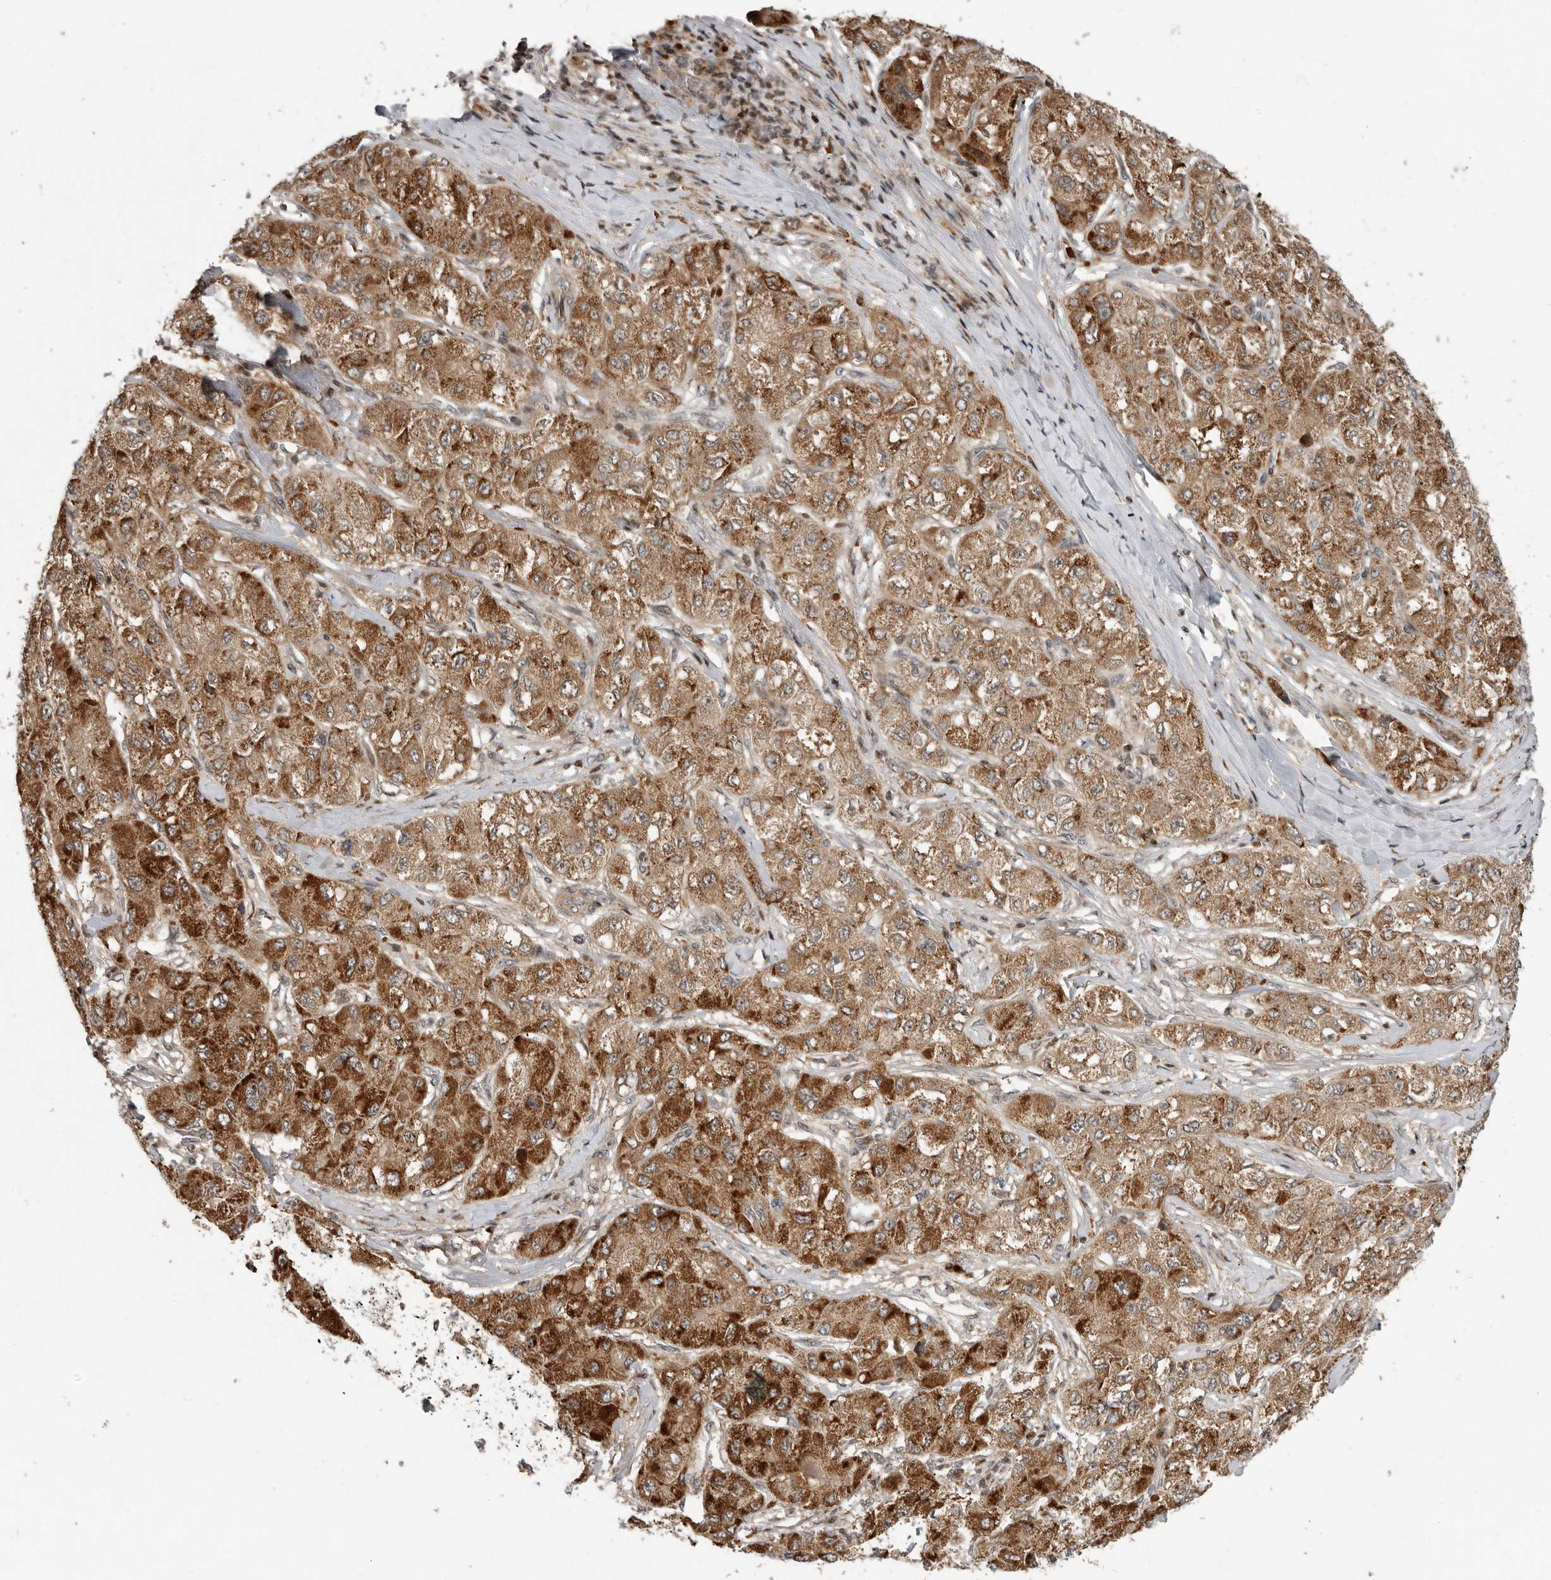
{"staining": {"intensity": "strong", "quantity": ">75%", "location": "cytoplasmic/membranous"}, "tissue": "liver cancer", "cell_type": "Tumor cells", "image_type": "cancer", "snomed": [{"axis": "morphology", "description": "Carcinoma, Hepatocellular, NOS"}, {"axis": "topography", "description": "Liver"}], "caption": "Strong cytoplasmic/membranous staining is seen in about >75% of tumor cells in liver cancer (hepatocellular carcinoma).", "gene": "RABIF", "patient": {"sex": "male", "age": 80}}